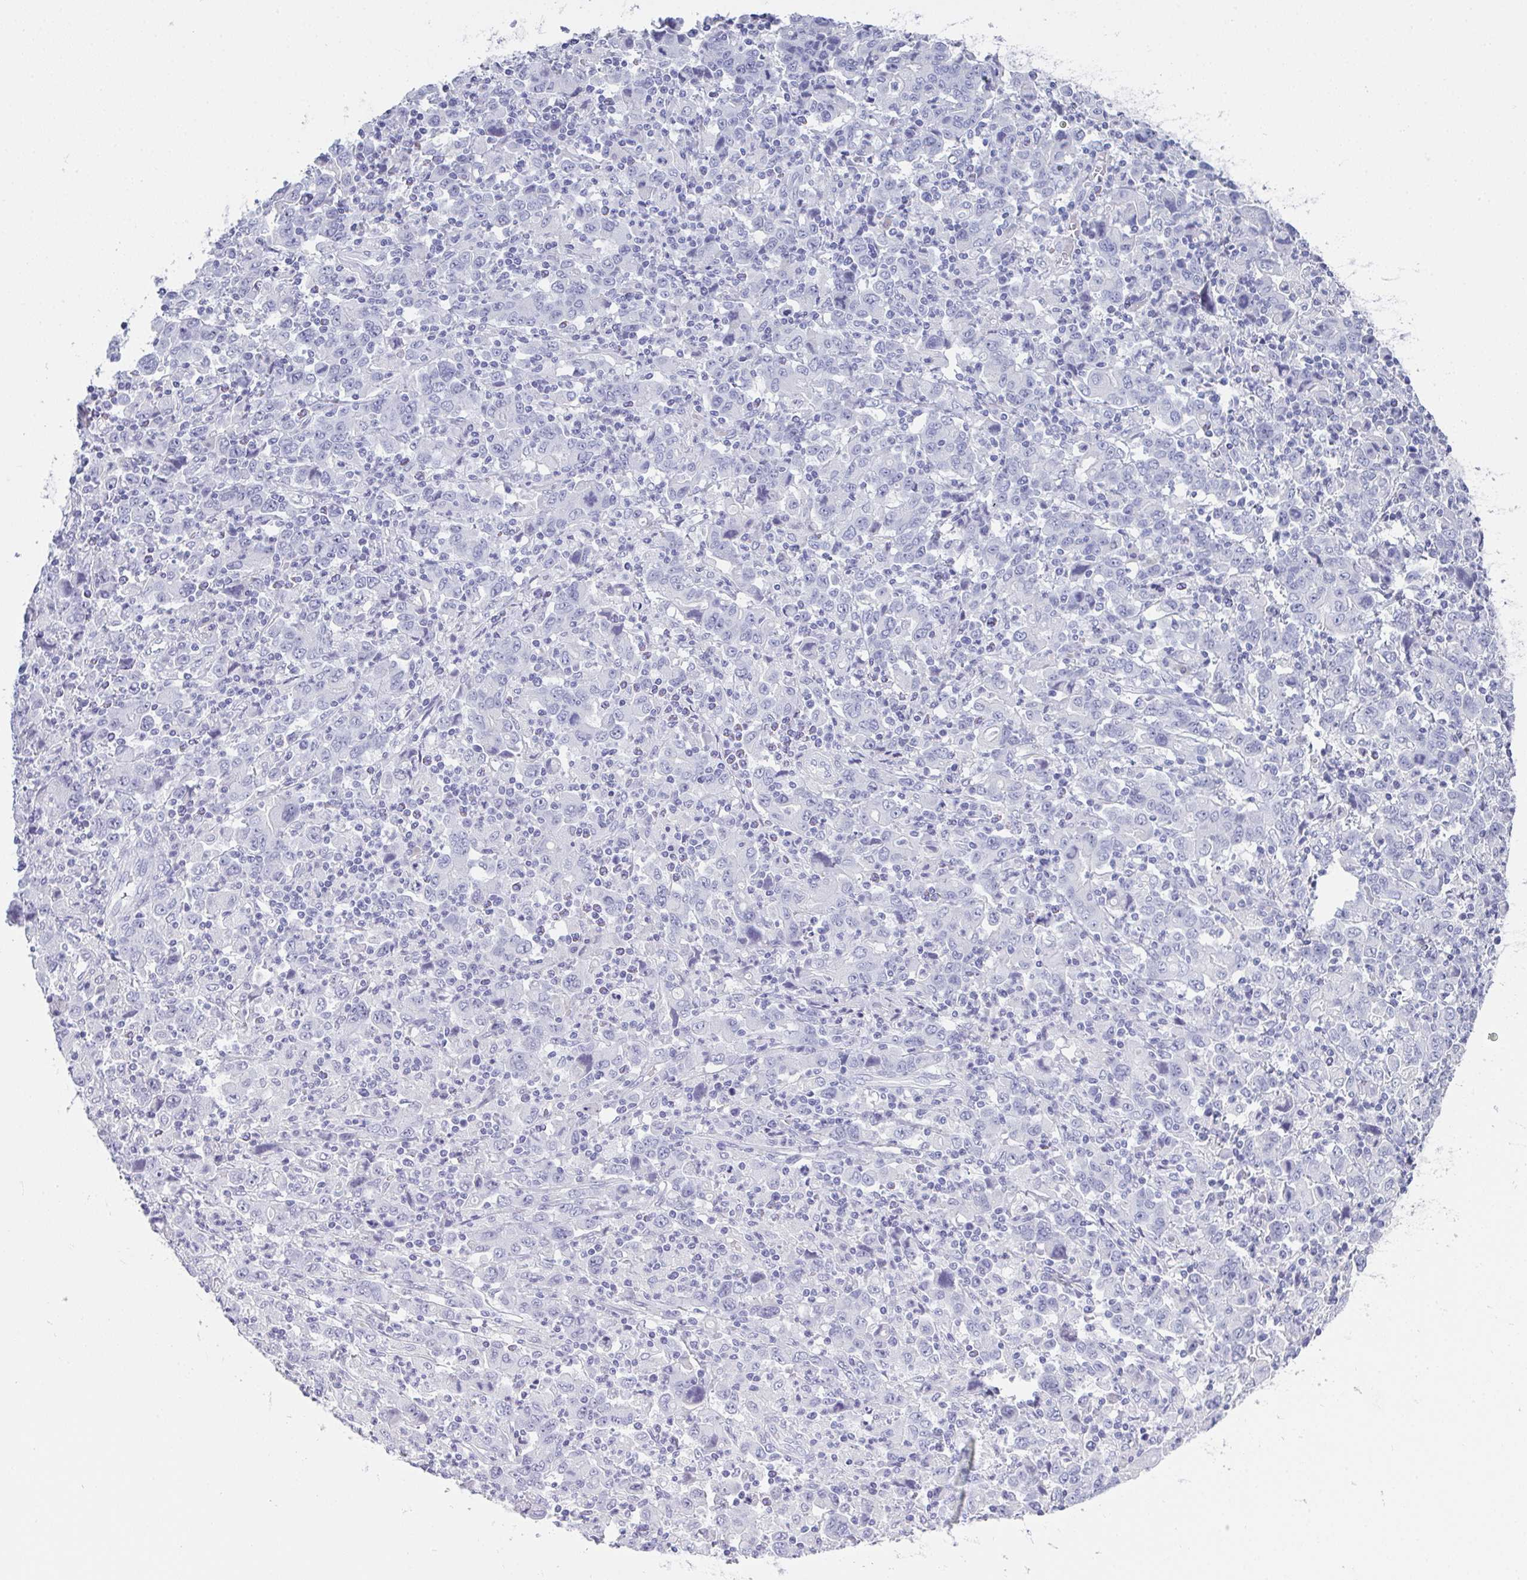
{"staining": {"intensity": "negative", "quantity": "none", "location": "none"}, "tissue": "stomach cancer", "cell_type": "Tumor cells", "image_type": "cancer", "snomed": [{"axis": "morphology", "description": "Adenocarcinoma, NOS"}, {"axis": "topography", "description": "Stomach, upper"}], "caption": "IHC of stomach cancer displays no positivity in tumor cells.", "gene": "SLC36A2", "patient": {"sex": "male", "age": 69}}